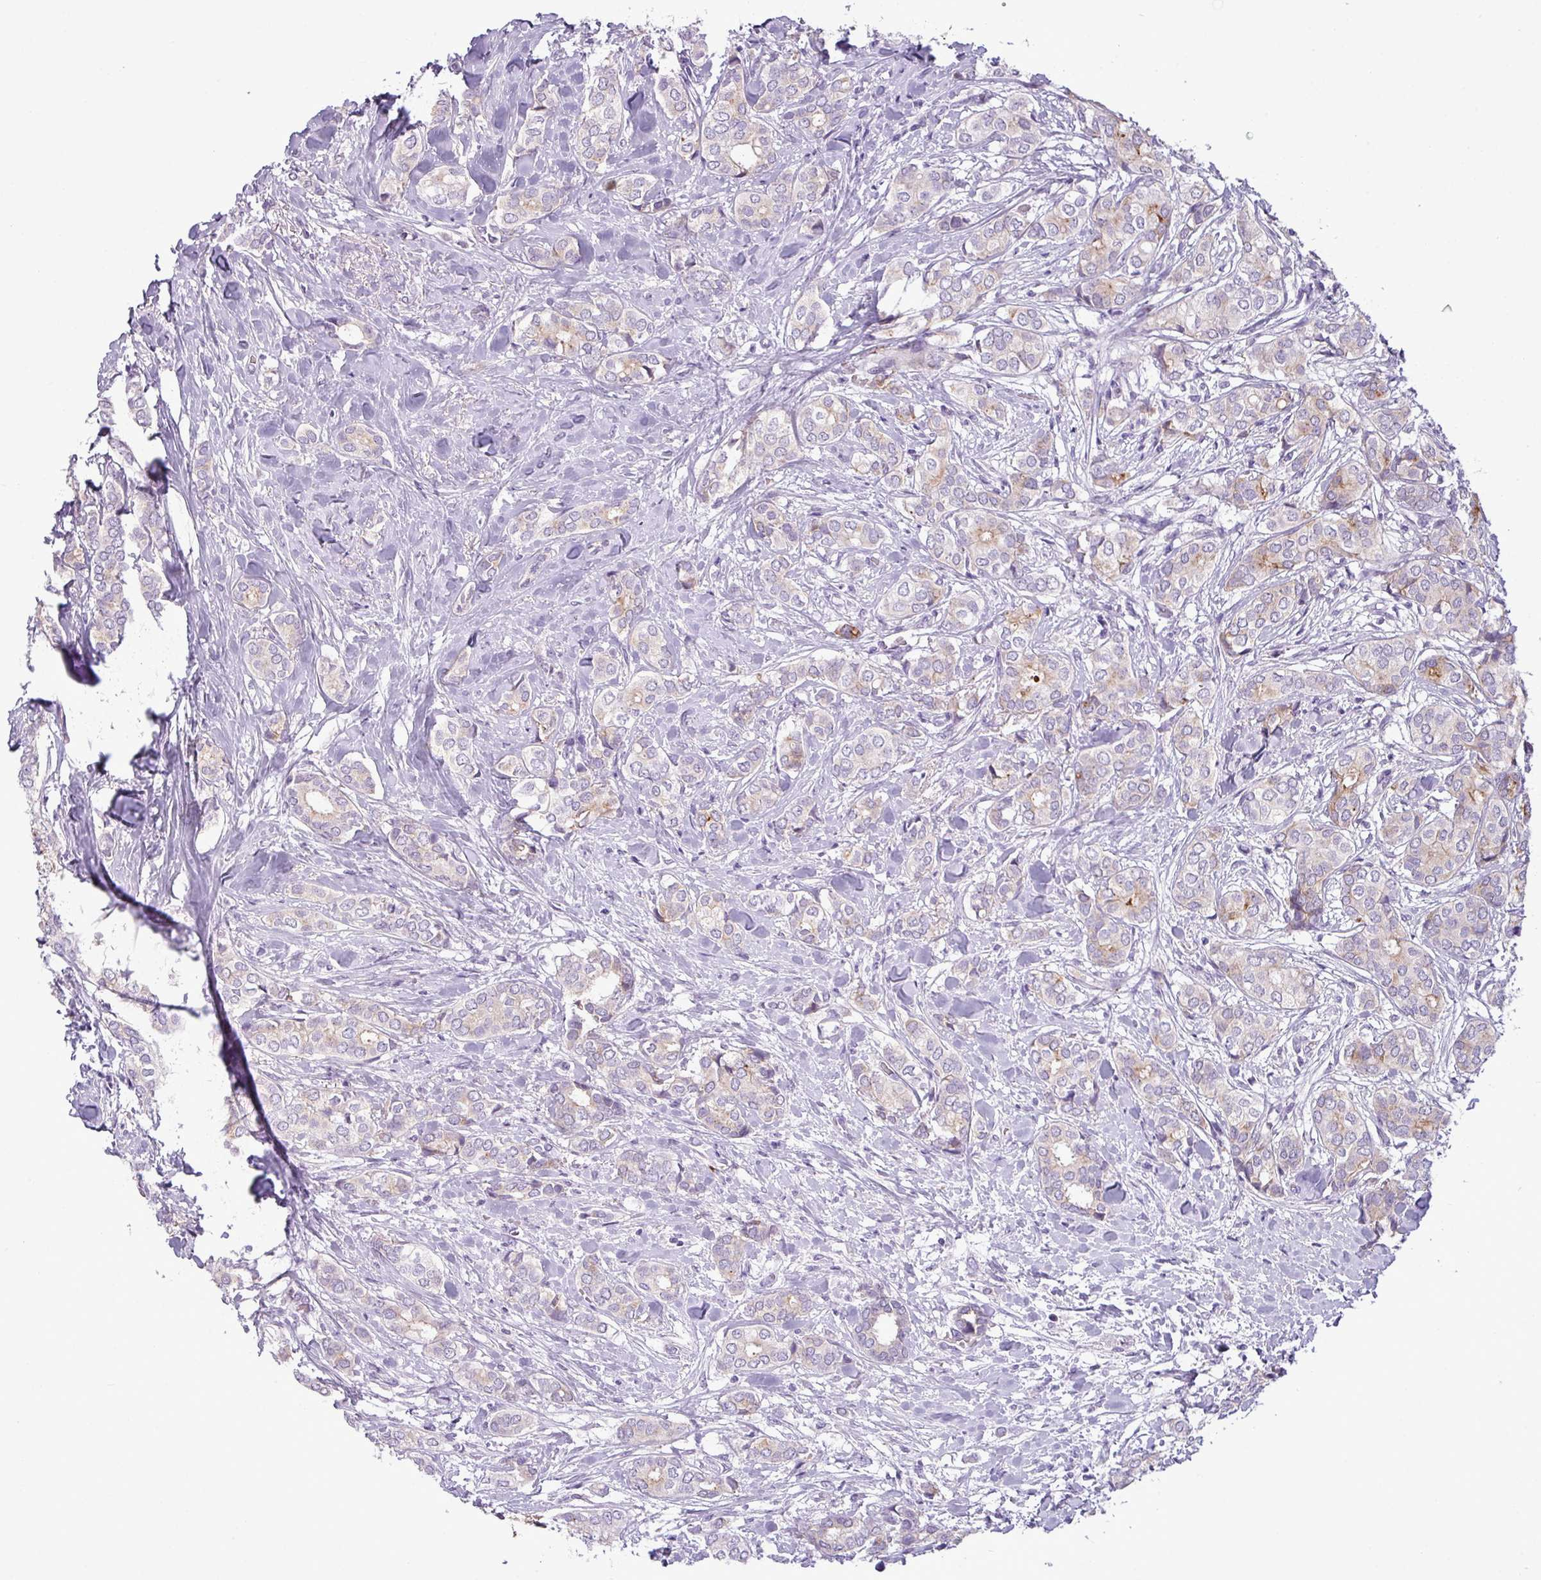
{"staining": {"intensity": "negative", "quantity": "none", "location": "none"}, "tissue": "breast cancer", "cell_type": "Tumor cells", "image_type": "cancer", "snomed": [{"axis": "morphology", "description": "Duct carcinoma"}, {"axis": "topography", "description": "Breast"}], "caption": "Breast cancer (intraductal carcinoma) was stained to show a protein in brown. There is no significant expression in tumor cells.", "gene": "C4B", "patient": {"sex": "female", "age": 73}}